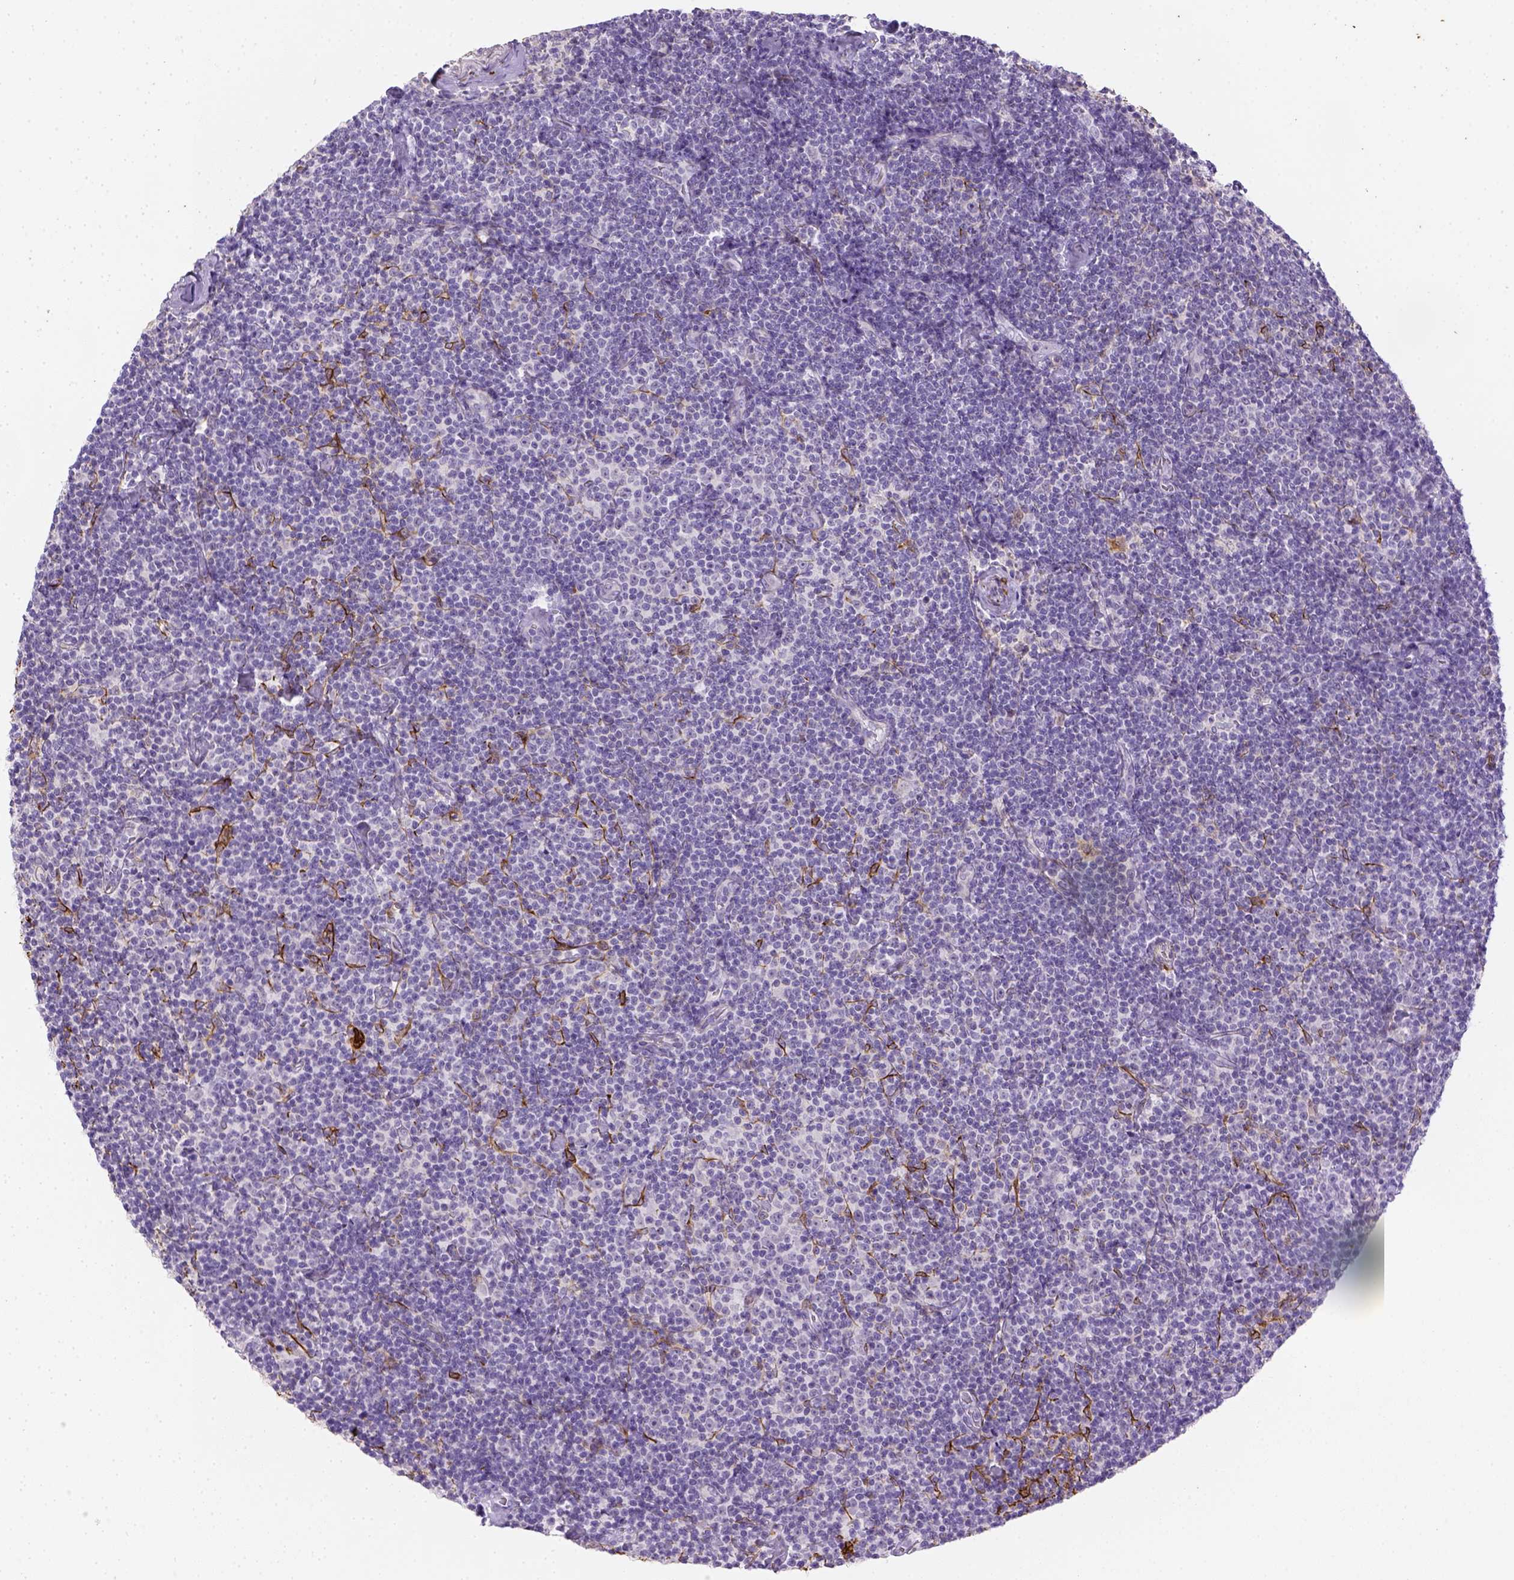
{"staining": {"intensity": "negative", "quantity": "none", "location": "none"}, "tissue": "lymphoma", "cell_type": "Tumor cells", "image_type": "cancer", "snomed": [{"axis": "morphology", "description": "Malignant lymphoma, non-Hodgkin's type, Low grade"}, {"axis": "topography", "description": "Lymph node"}], "caption": "The image displays no staining of tumor cells in low-grade malignant lymphoma, non-Hodgkin's type.", "gene": "CACNB1", "patient": {"sex": "male", "age": 81}}